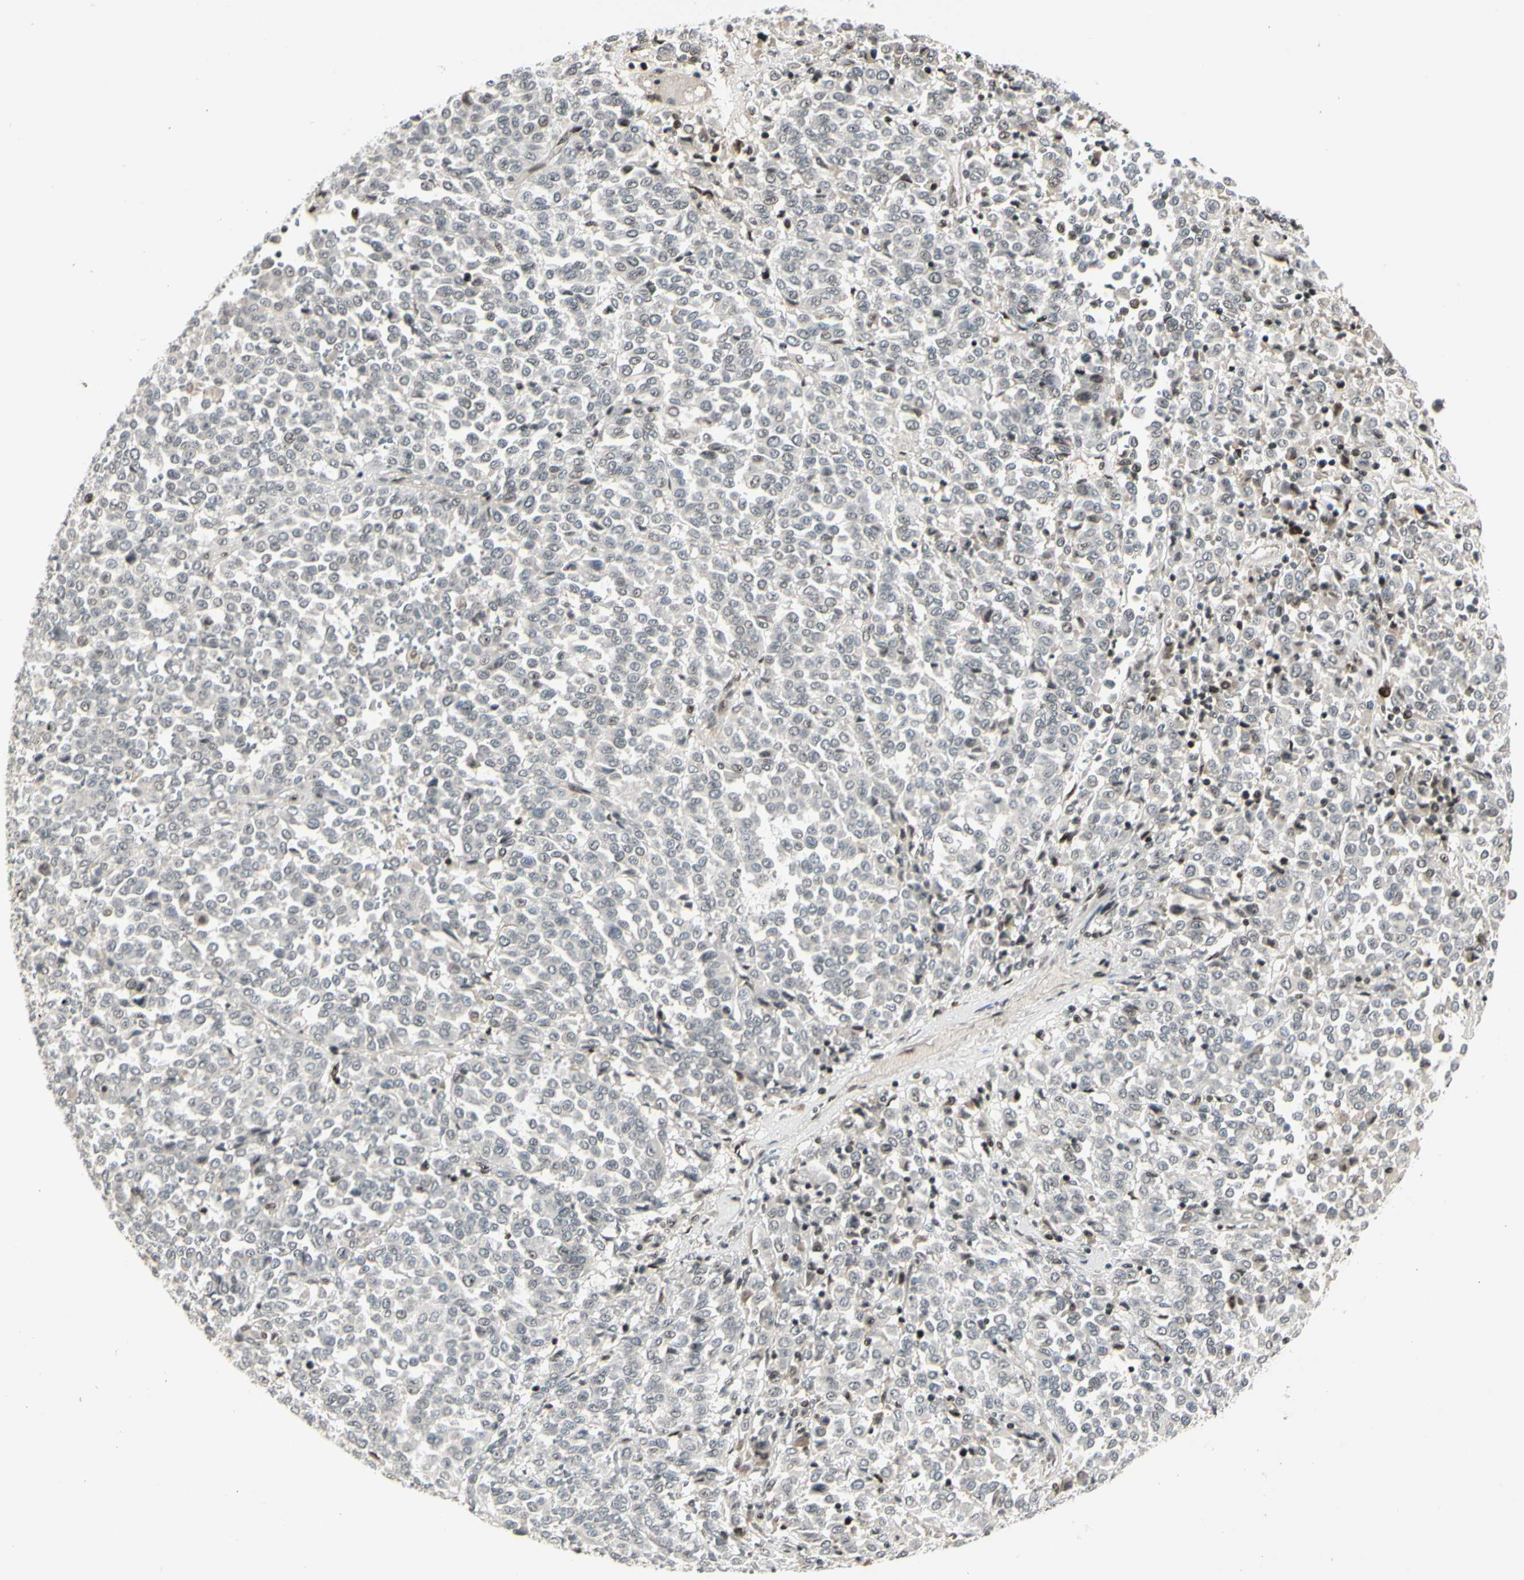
{"staining": {"intensity": "negative", "quantity": "none", "location": "none"}, "tissue": "melanoma", "cell_type": "Tumor cells", "image_type": "cancer", "snomed": [{"axis": "morphology", "description": "Malignant melanoma, Metastatic site"}, {"axis": "topography", "description": "Pancreas"}], "caption": "IHC micrograph of neoplastic tissue: melanoma stained with DAB (3,3'-diaminobenzidine) exhibits no significant protein expression in tumor cells.", "gene": "FOXJ2", "patient": {"sex": "female", "age": 30}}